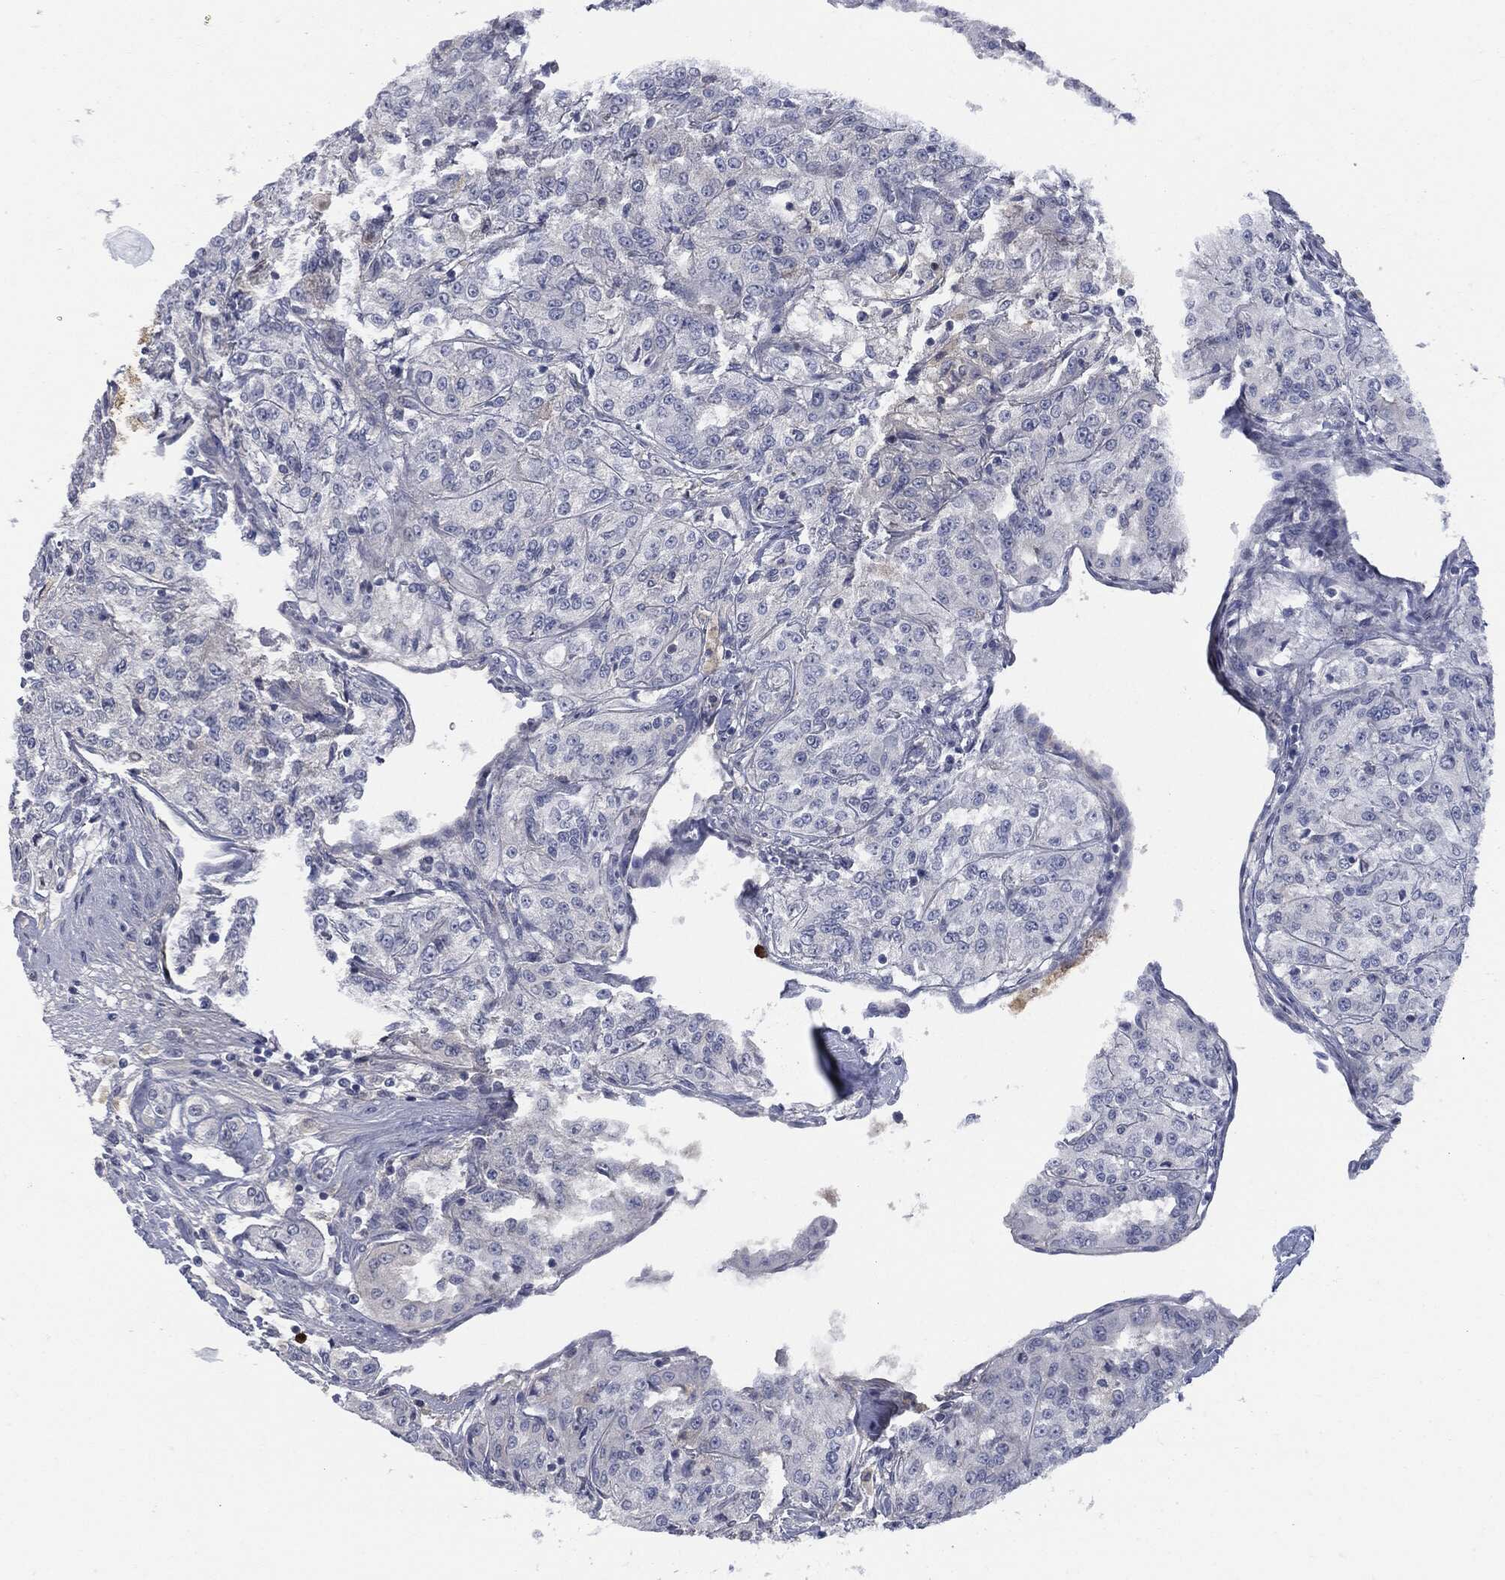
{"staining": {"intensity": "negative", "quantity": "none", "location": "none"}, "tissue": "renal cancer", "cell_type": "Tumor cells", "image_type": "cancer", "snomed": [{"axis": "morphology", "description": "Adenocarcinoma, NOS"}, {"axis": "topography", "description": "Kidney"}], "caption": "This is an immunohistochemistry (IHC) image of human renal cancer. There is no staining in tumor cells.", "gene": "BTK", "patient": {"sex": "female", "age": 63}}